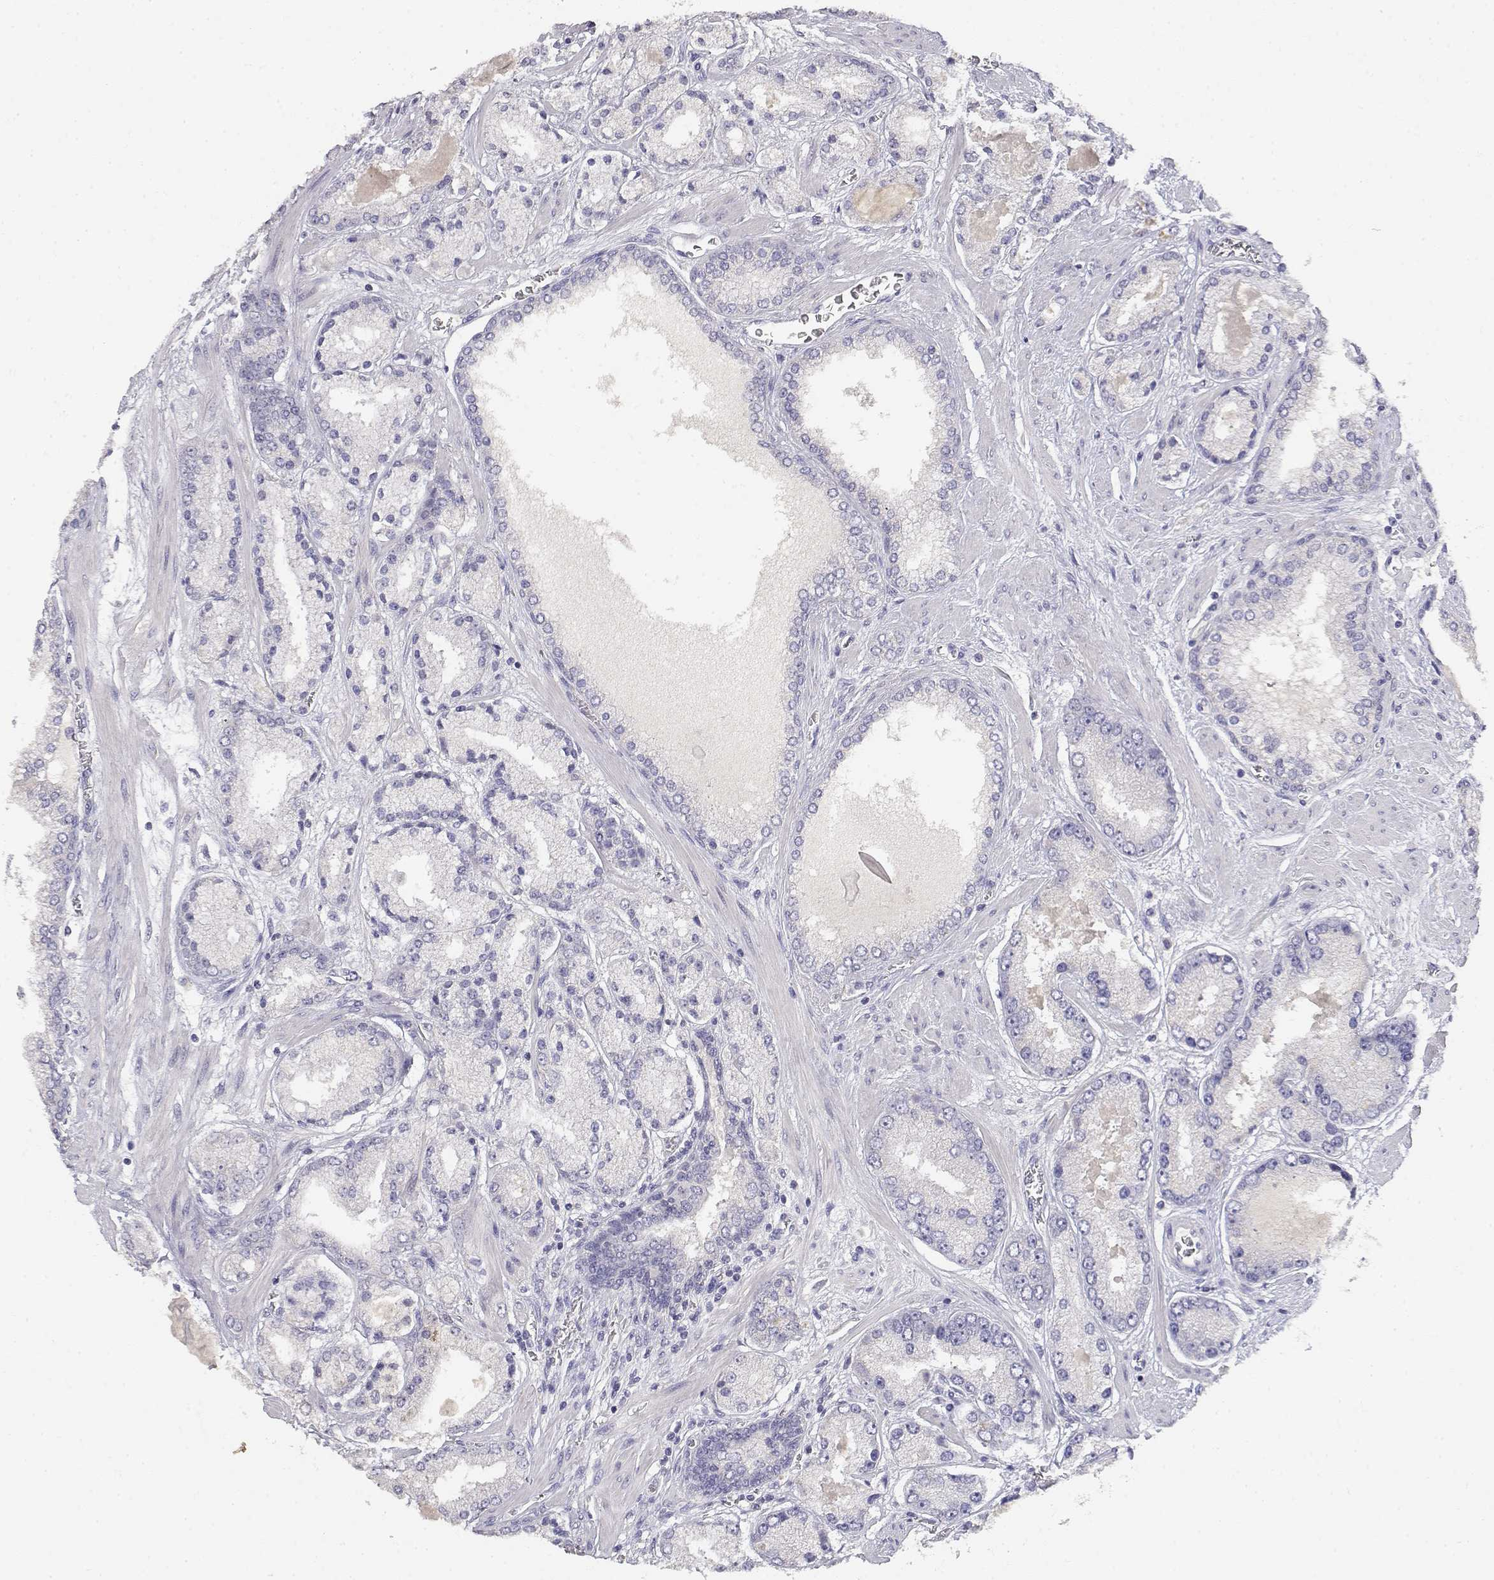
{"staining": {"intensity": "negative", "quantity": "none", "location": "none"}, "tissue": "prostate cancer", "cell_type": "Tumor cells", "image_type": "cancer", "snomed": [{"axis": "morphology", "description": "Adenocarcinoma, High grade"}, {"axis": "topography", "description": "Prostate"}], "caption": "Immunohistochemistry of human prostate cancer (adenocarcinoma (high-grade)) exhibits no positivity in tumor cells.", "gene": "ADA", "patient": {"sex": "male", "age": 67}}